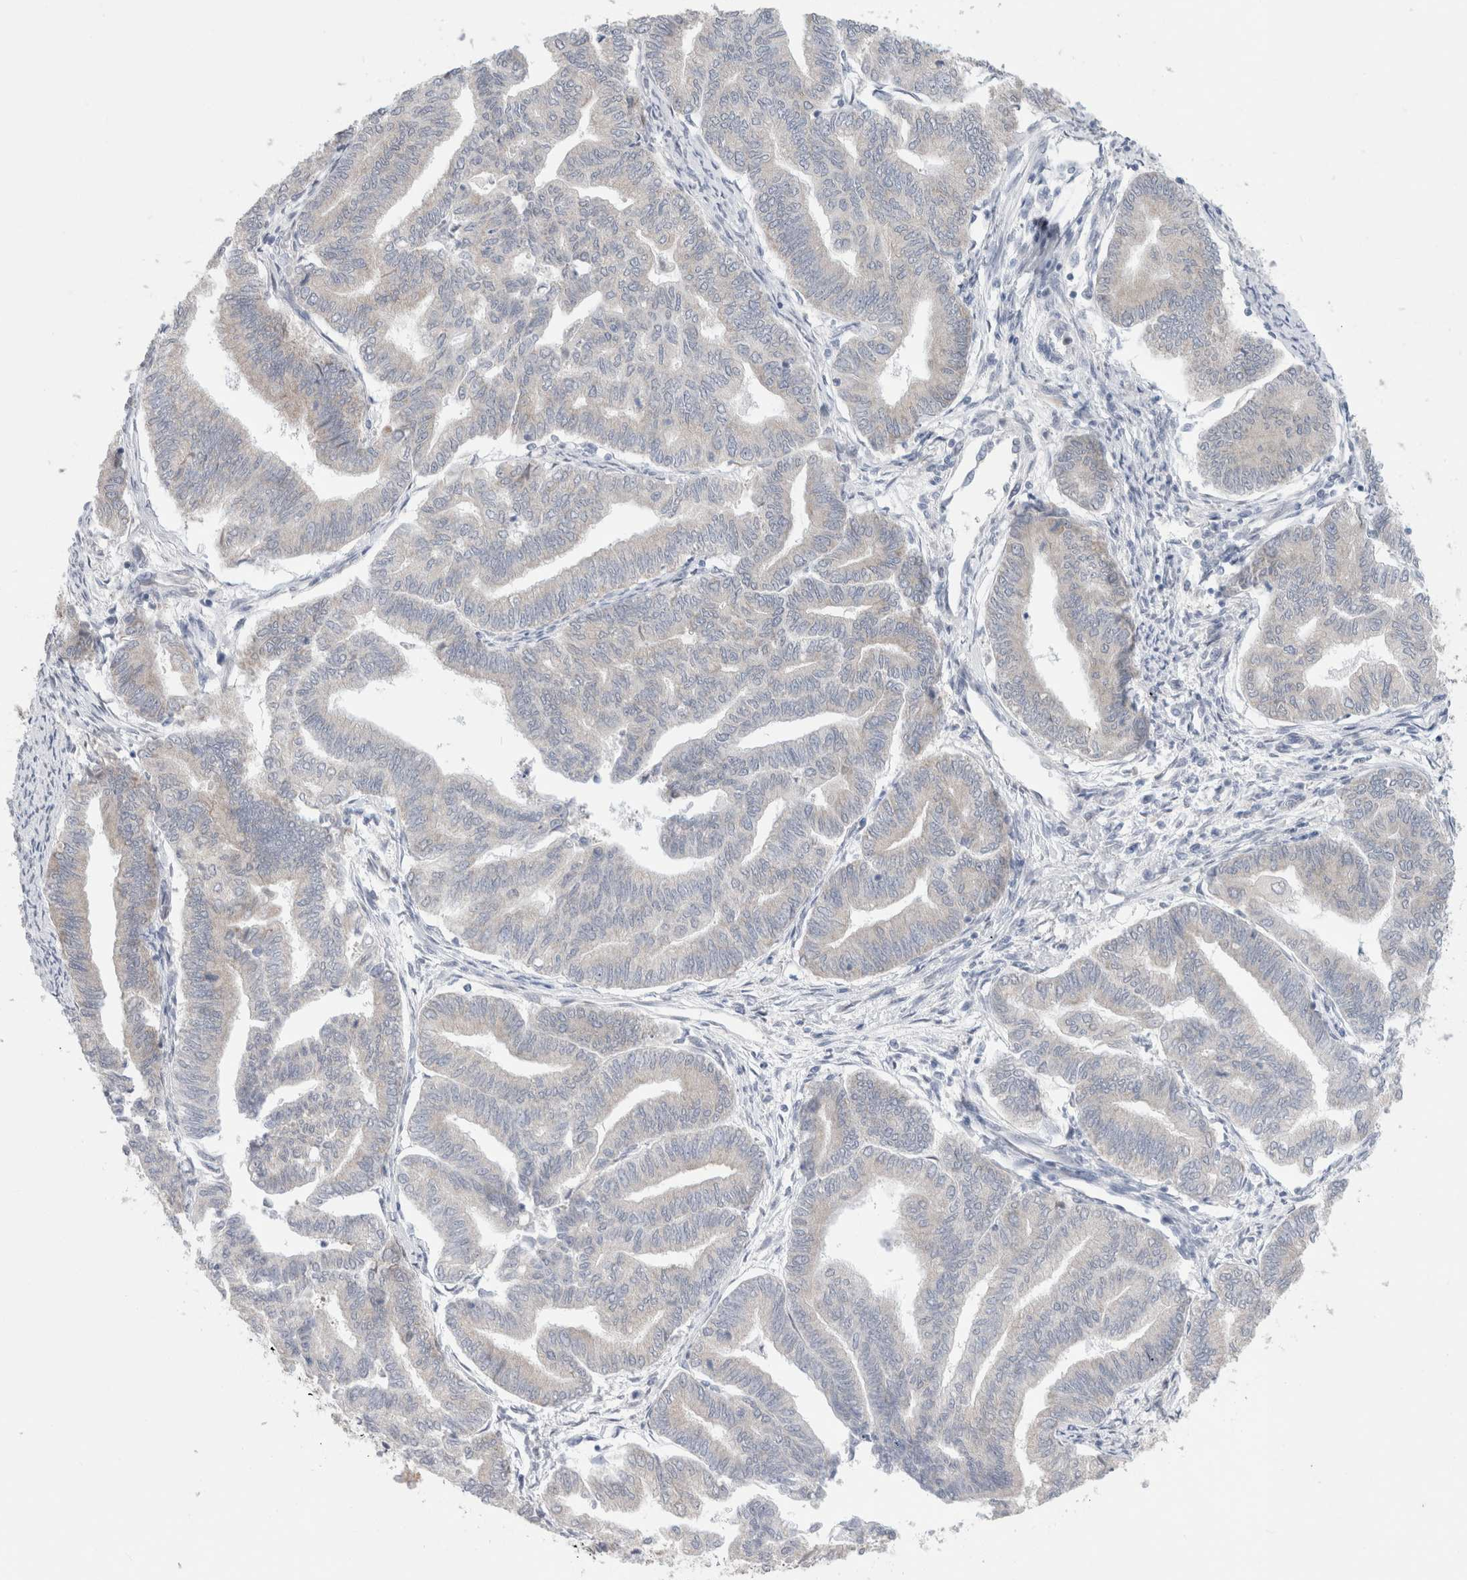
{"staining": {"intensity": "negative", "quantity": "none", "location": "none"}, "tissue": "endometrial cancer", "cell_type": "Tumor cells", "image_type": "cancer", "snomed": [{"axis": "morphology", "description": "Adenocarcinoma, NOS"}, {"axis": "topography", "description": "Endometrium"}], "caption": "Immunohistochemistry of human endometrial cancer displays no staining in tumor cells.", "gene": "NDOR1", "patient": {"sex": "female", "age": 79}}